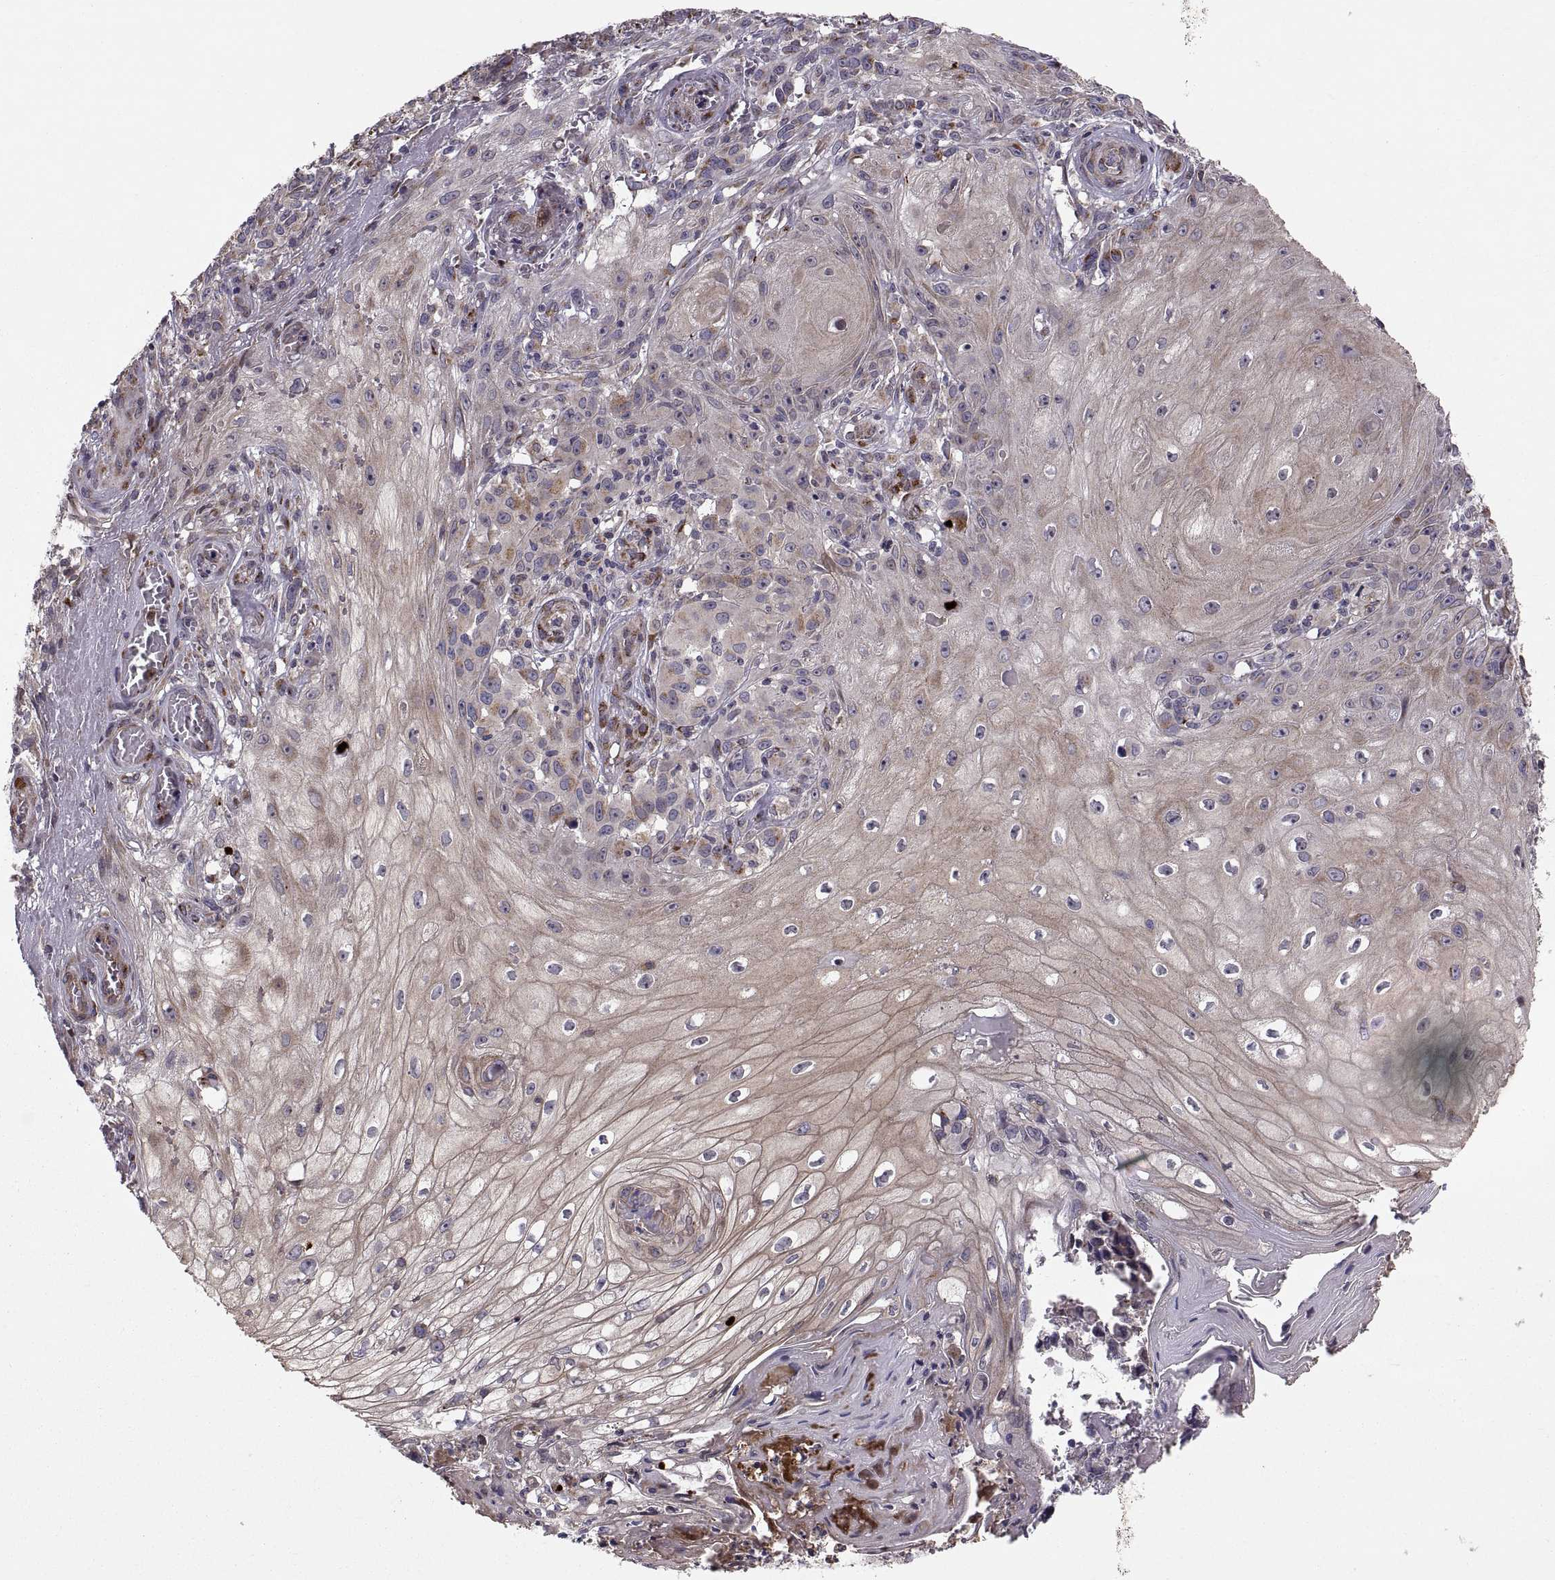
{"staining": {"intensity": "moderate", "quantity": "25%-75%", "location": "cytoplasmic/membranous"}, "tissue": "melanoma", "cell_type": "Tumor cells", "image_type": "cancer", "snomed": [{"axis": "morphology", "description": "Malignant melanoma, NOS"}, {"axis": "topography", "description": "Skin"}], "caption": "A high-resolution histopathology image shows IHC staining of melanoma, which shows moderate cytoplasmic/membranous staining in about 25%-75% of tumor cells.", "gene": "TESC", "patient": {"sex": "female", "age": 53}}